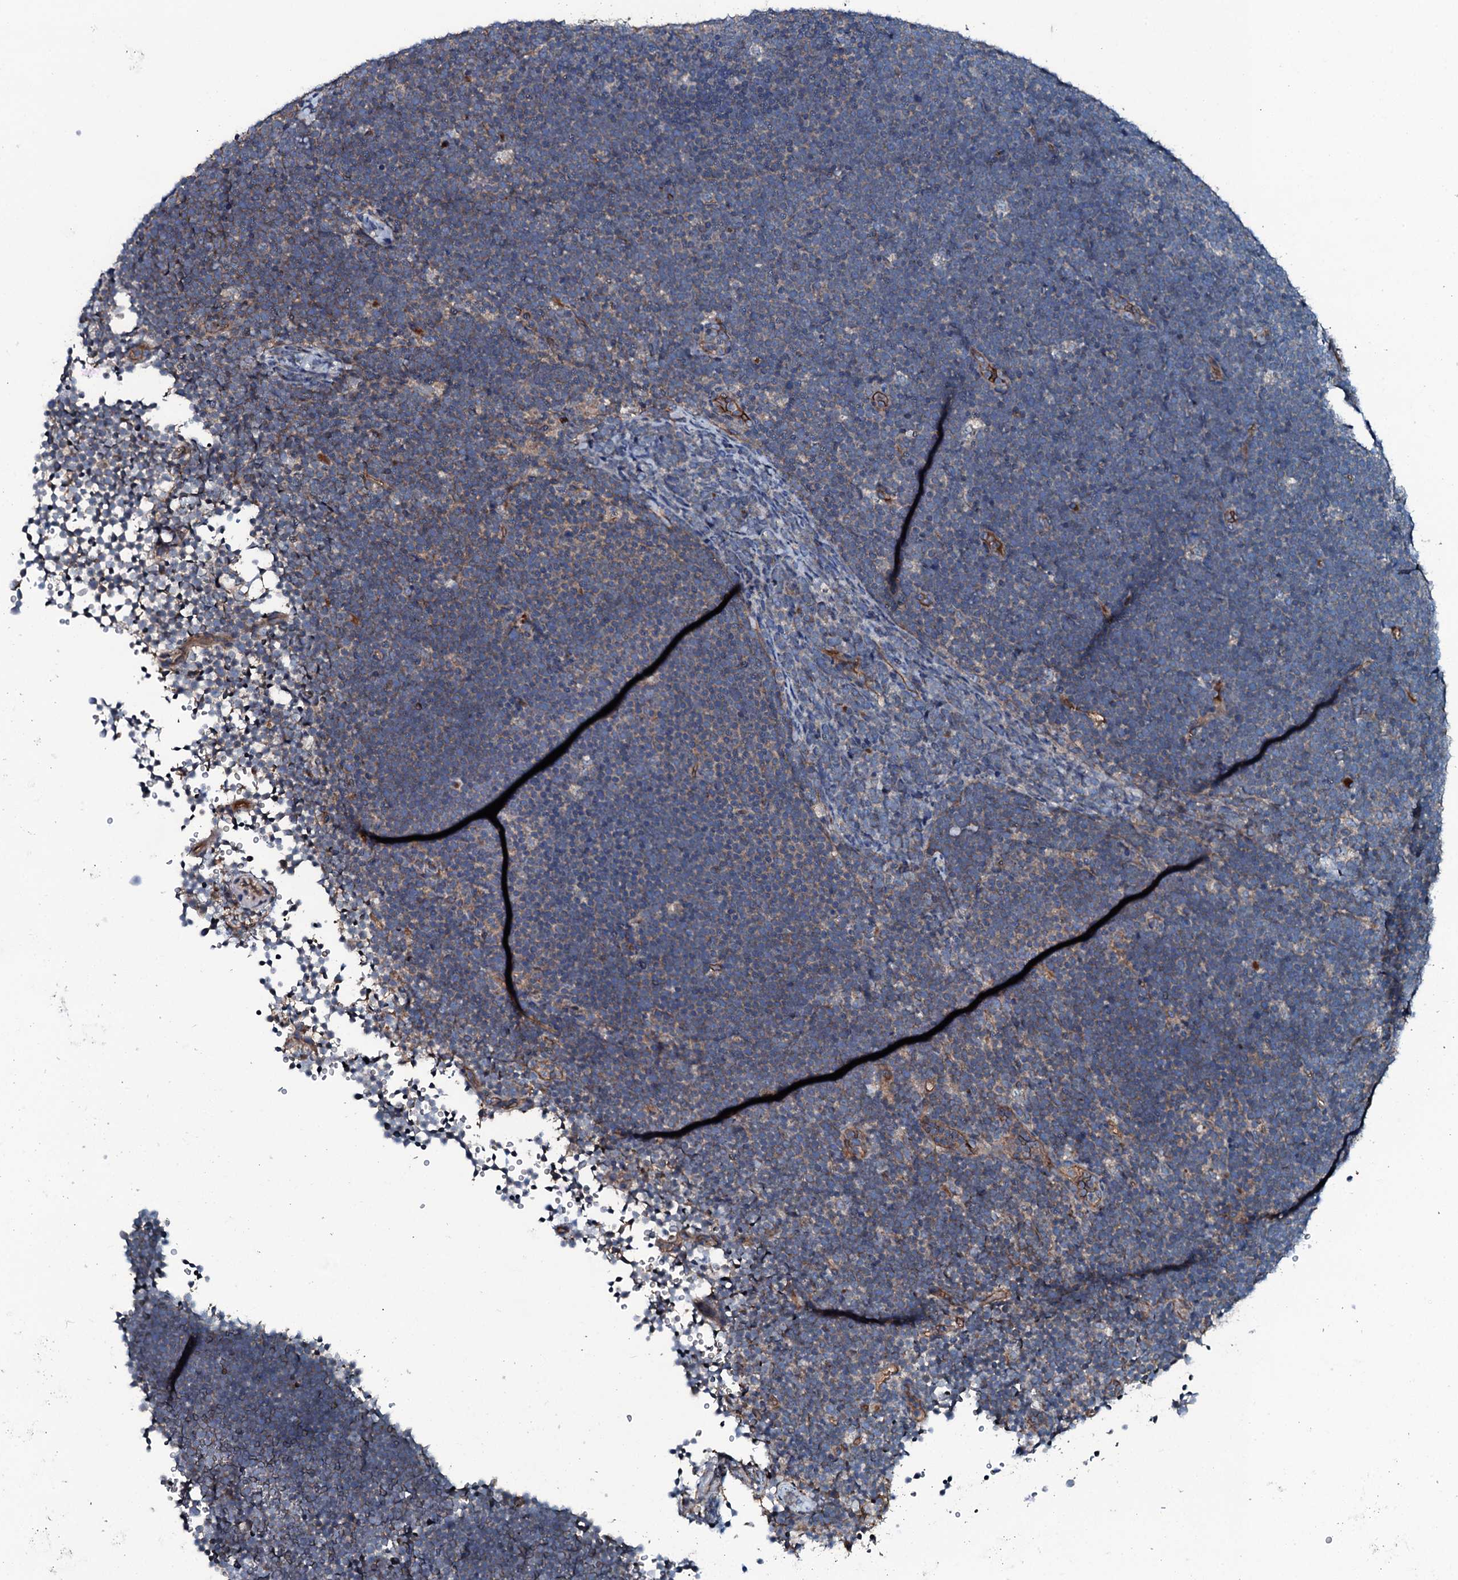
{"staining": {"intensity": "weak", "quantity": "<25%", "location": "cytoplasmic/membranous"}, "tissue": "lymphoma", "cell_type": "Tumor cells", "image_type": "cancer", "snomed": [{"axis": "morphology", "description": "Malignant lymphoma, non-Hodgkin's type, High grade"}, {"axis": "topography", "description": "Lymph node"}], "caption": "This is an IHC photomicrograph of human lymphoma. There is no positivity in tumor cells.", "gene": "TRIM7", "patient": {"sex": "male", "age": 13}}